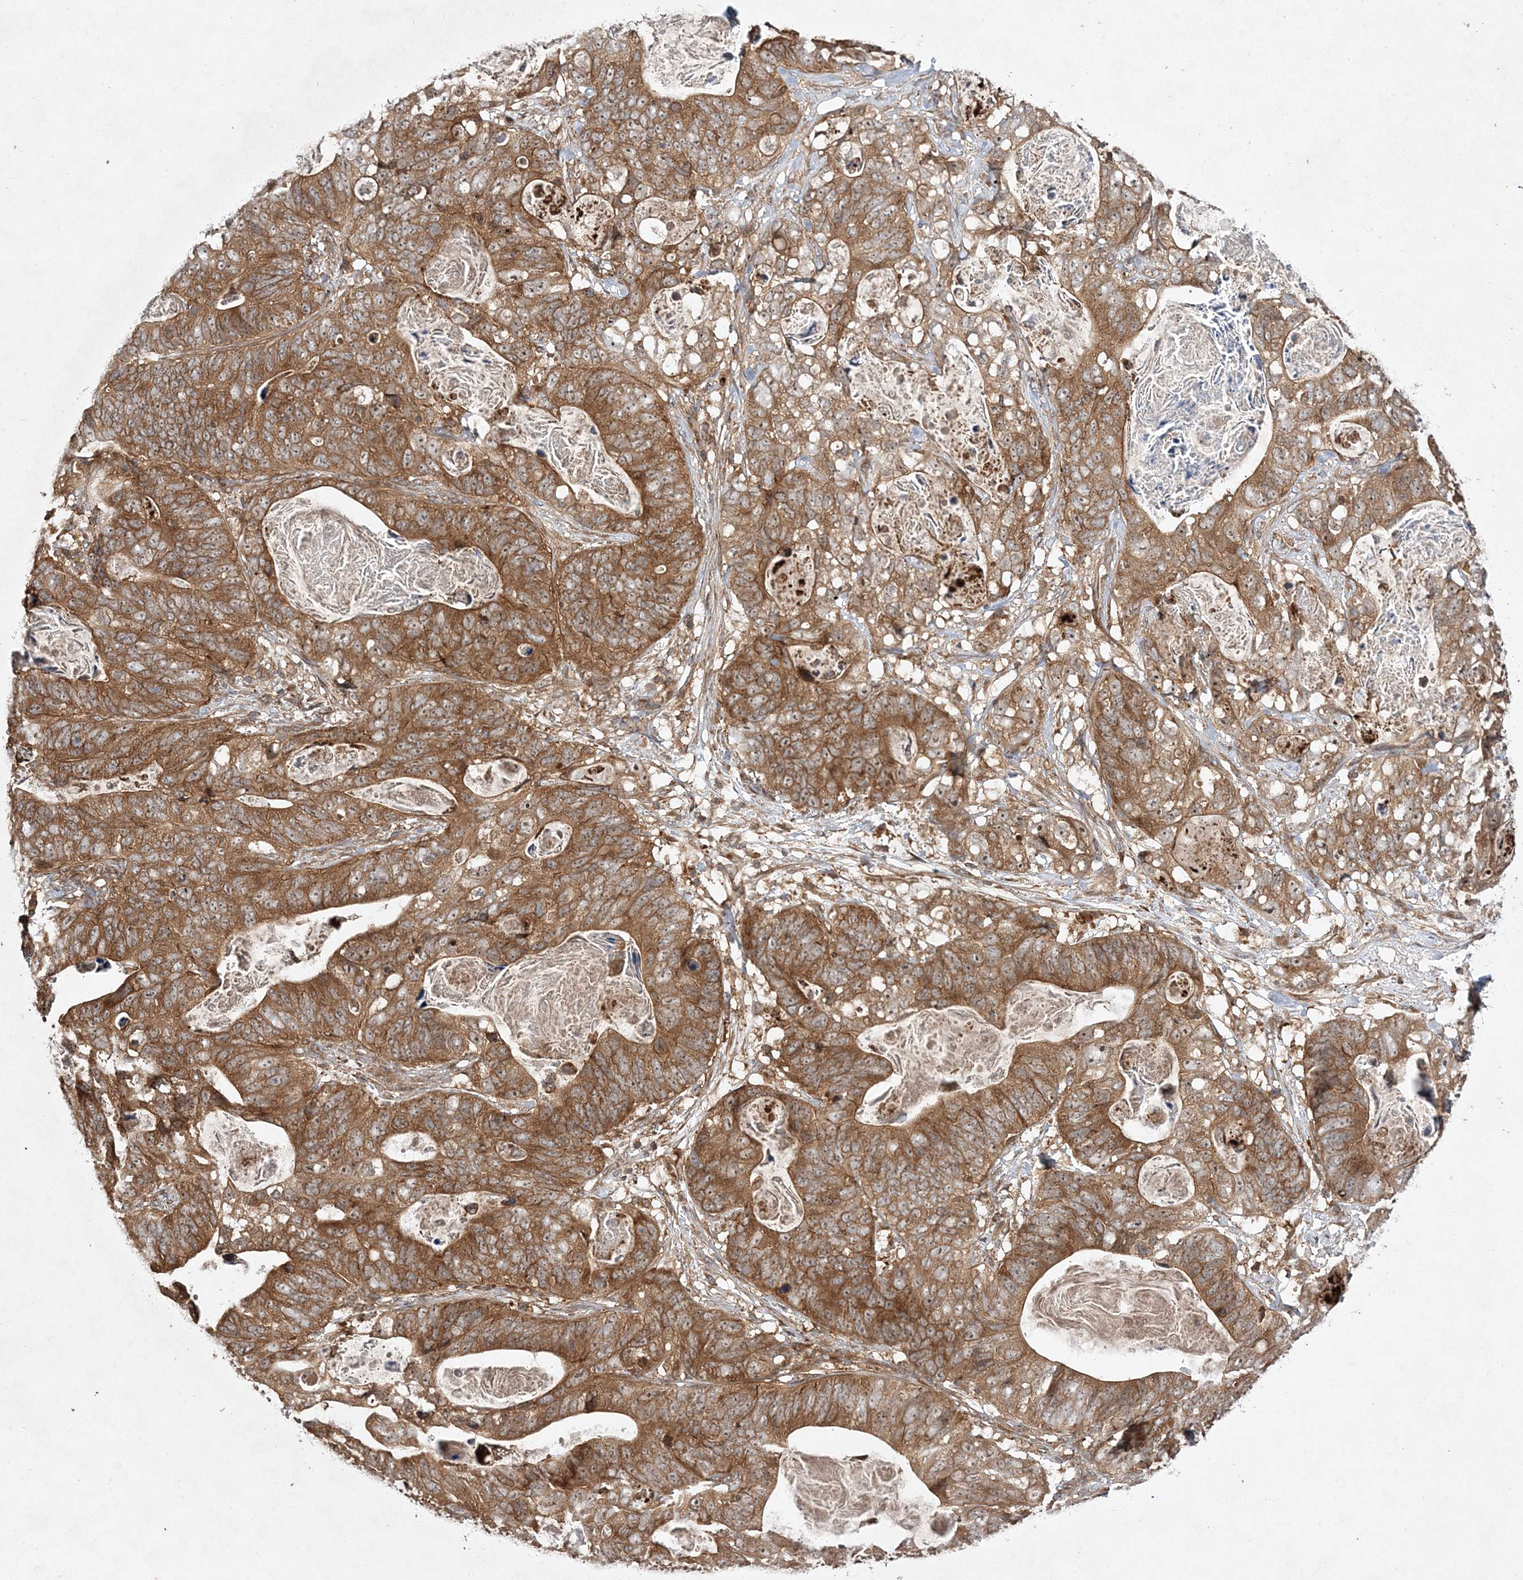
{"staining": {"intensity": "moderate", "quantity": ">75%", "location": "cytoplasmic/membranous"}, "tissue": "stomach cancer", "cell_type": "Tumor cells", "image_type": "cancer", "snomed": [{"axis": "morphology", "description": "Normal tissue, NOS"}, {"axis": "morphology", "description": "Adenocarcinoma, NOS"}, {"axis": "topography", "description": "Stomach"}], "caption": "Human adenocarcinoma (stomach) stained with a protein marker reveals moderate staining in tumor cells.", "gene": "TMEM9B", "patient": {"sex": "female", "age": 89}}